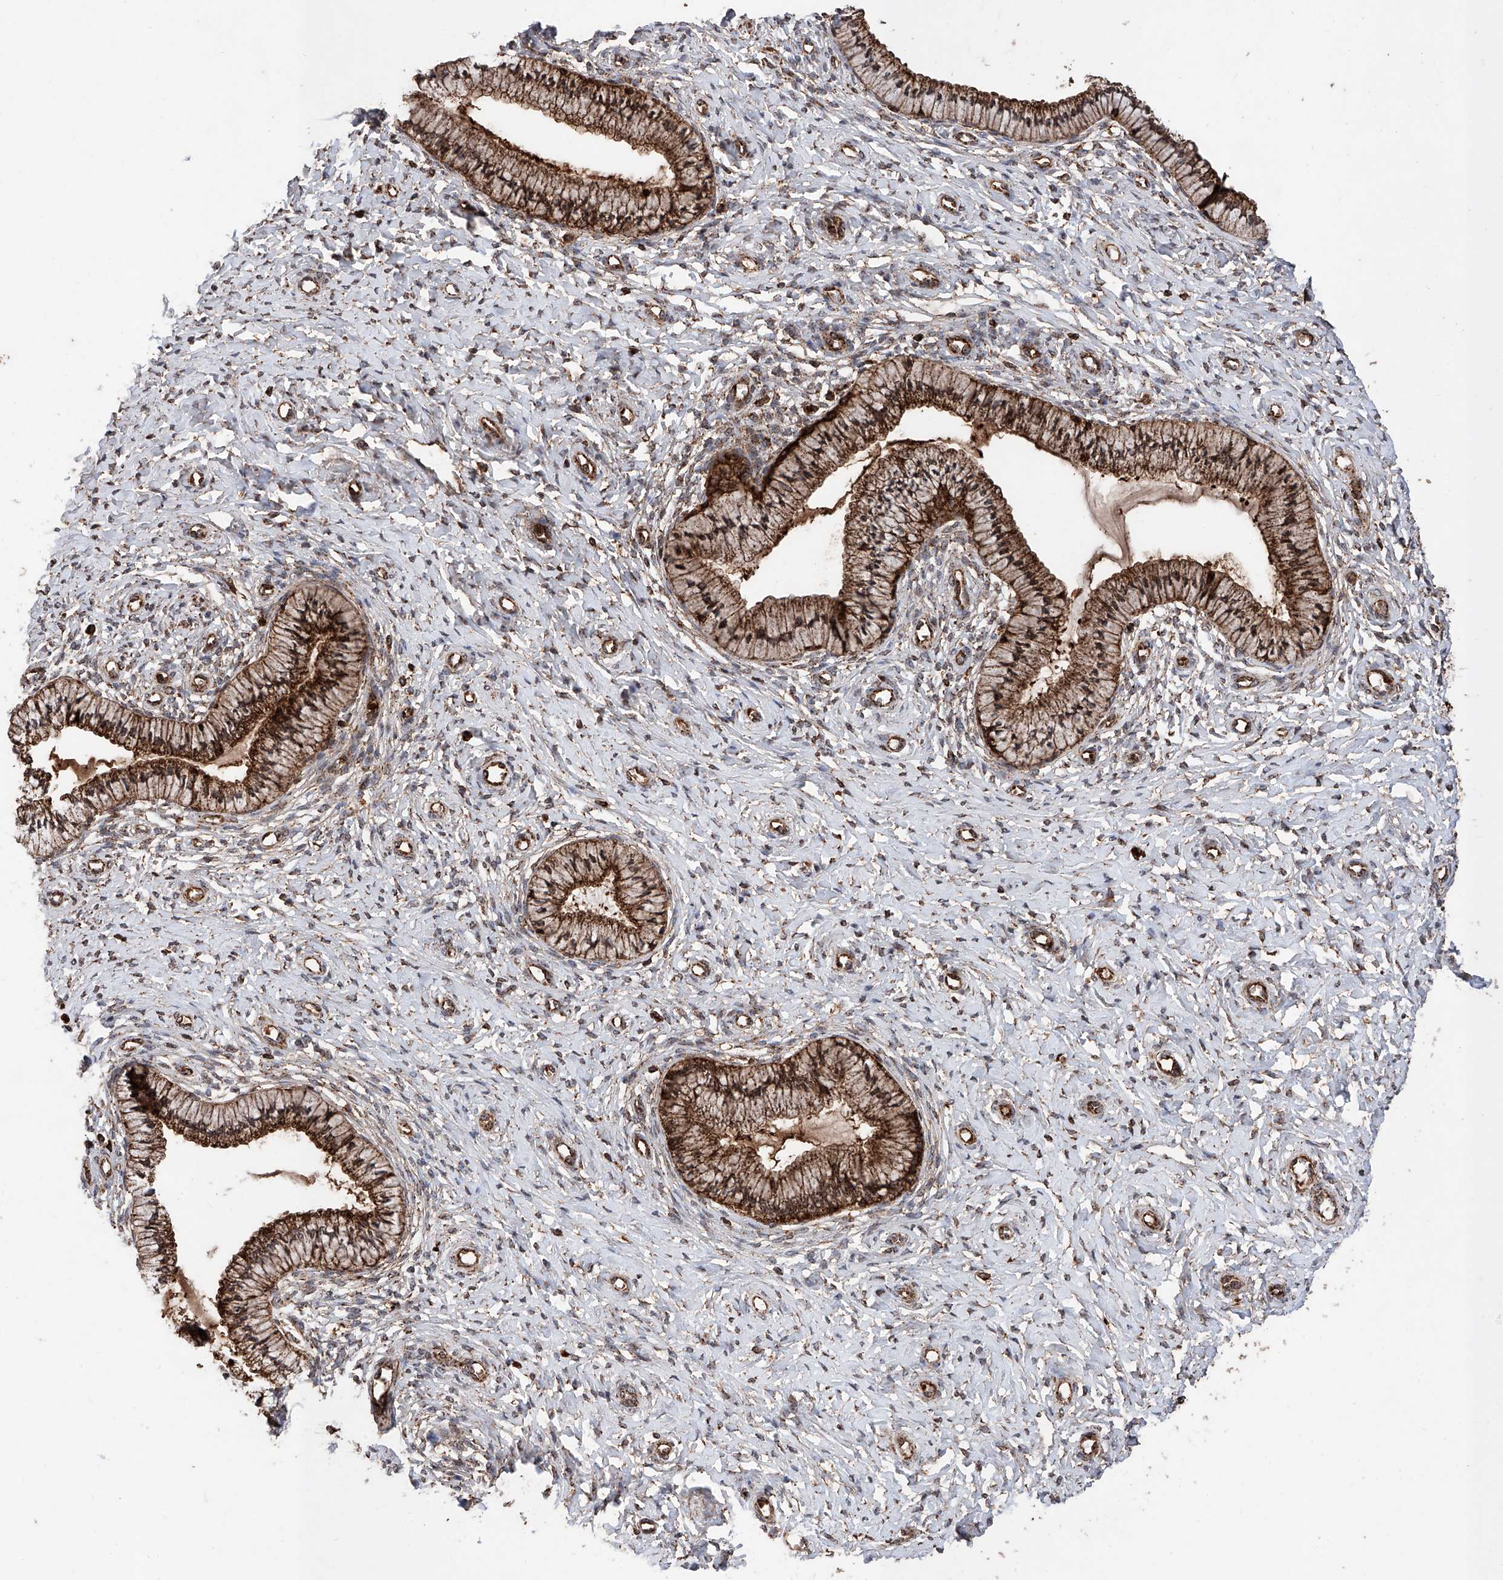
{"staining": {"intensity": "strong", "quantity": ">75%", "location": "cytoplasmic/membranous"}, "tissue": "cervix", "cell_type": "Glandular cells", "image_type": "normal", "snomed": [{"axis": "morphology", "description": "Normal tissue, NOS"}, {"axis": "topography", "description": "Cervix"}], "caption": "This is a histology image of immunohistochemistry (IHC) staining of normal cervix, which shows strong staining in the cytoplasmic/membranous of glandular cells.", "gene": "PISD", "patient": {"sex": "female", "age": 36}}